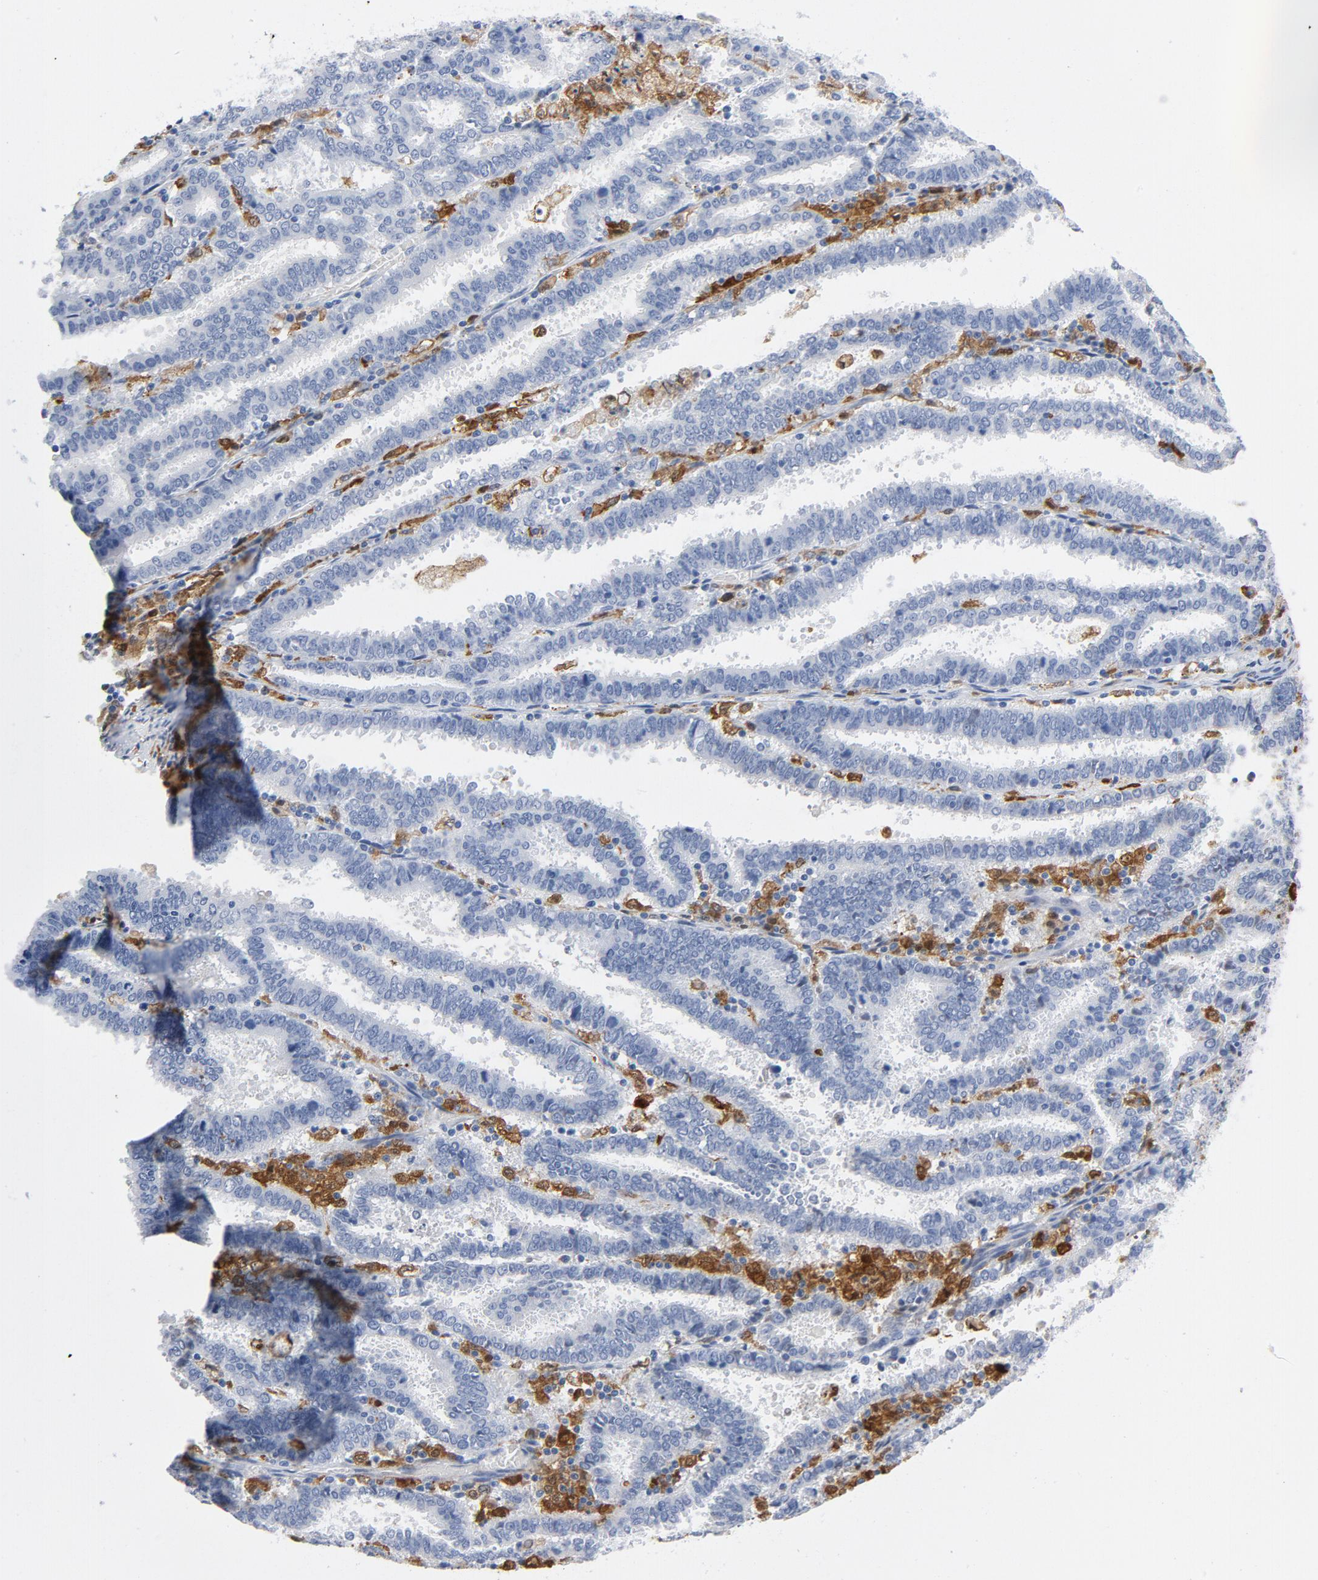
{"staining": {"intensity": "negative", "quantity": "none", "location": "none"}, "tissue": "endometrial cancer", "cell_type": "Tumor cells", "image_type": "cancer", "snomed": [{"axis": "morphology", "description": "Adenocarcinoma, NOS"}, {"axis": "topography", "description": "Uterus"}], "caption": "Immunohistochemistry histopathology image of neoplastic tissue: endometrial cancer (adenocarcinoma) stained with DAB (3,3'-diaminobenzidine) displays no significant protein staining in tumor cells.", "gene": "NCF1", "patient": {"sex": "female", "age": 83}}